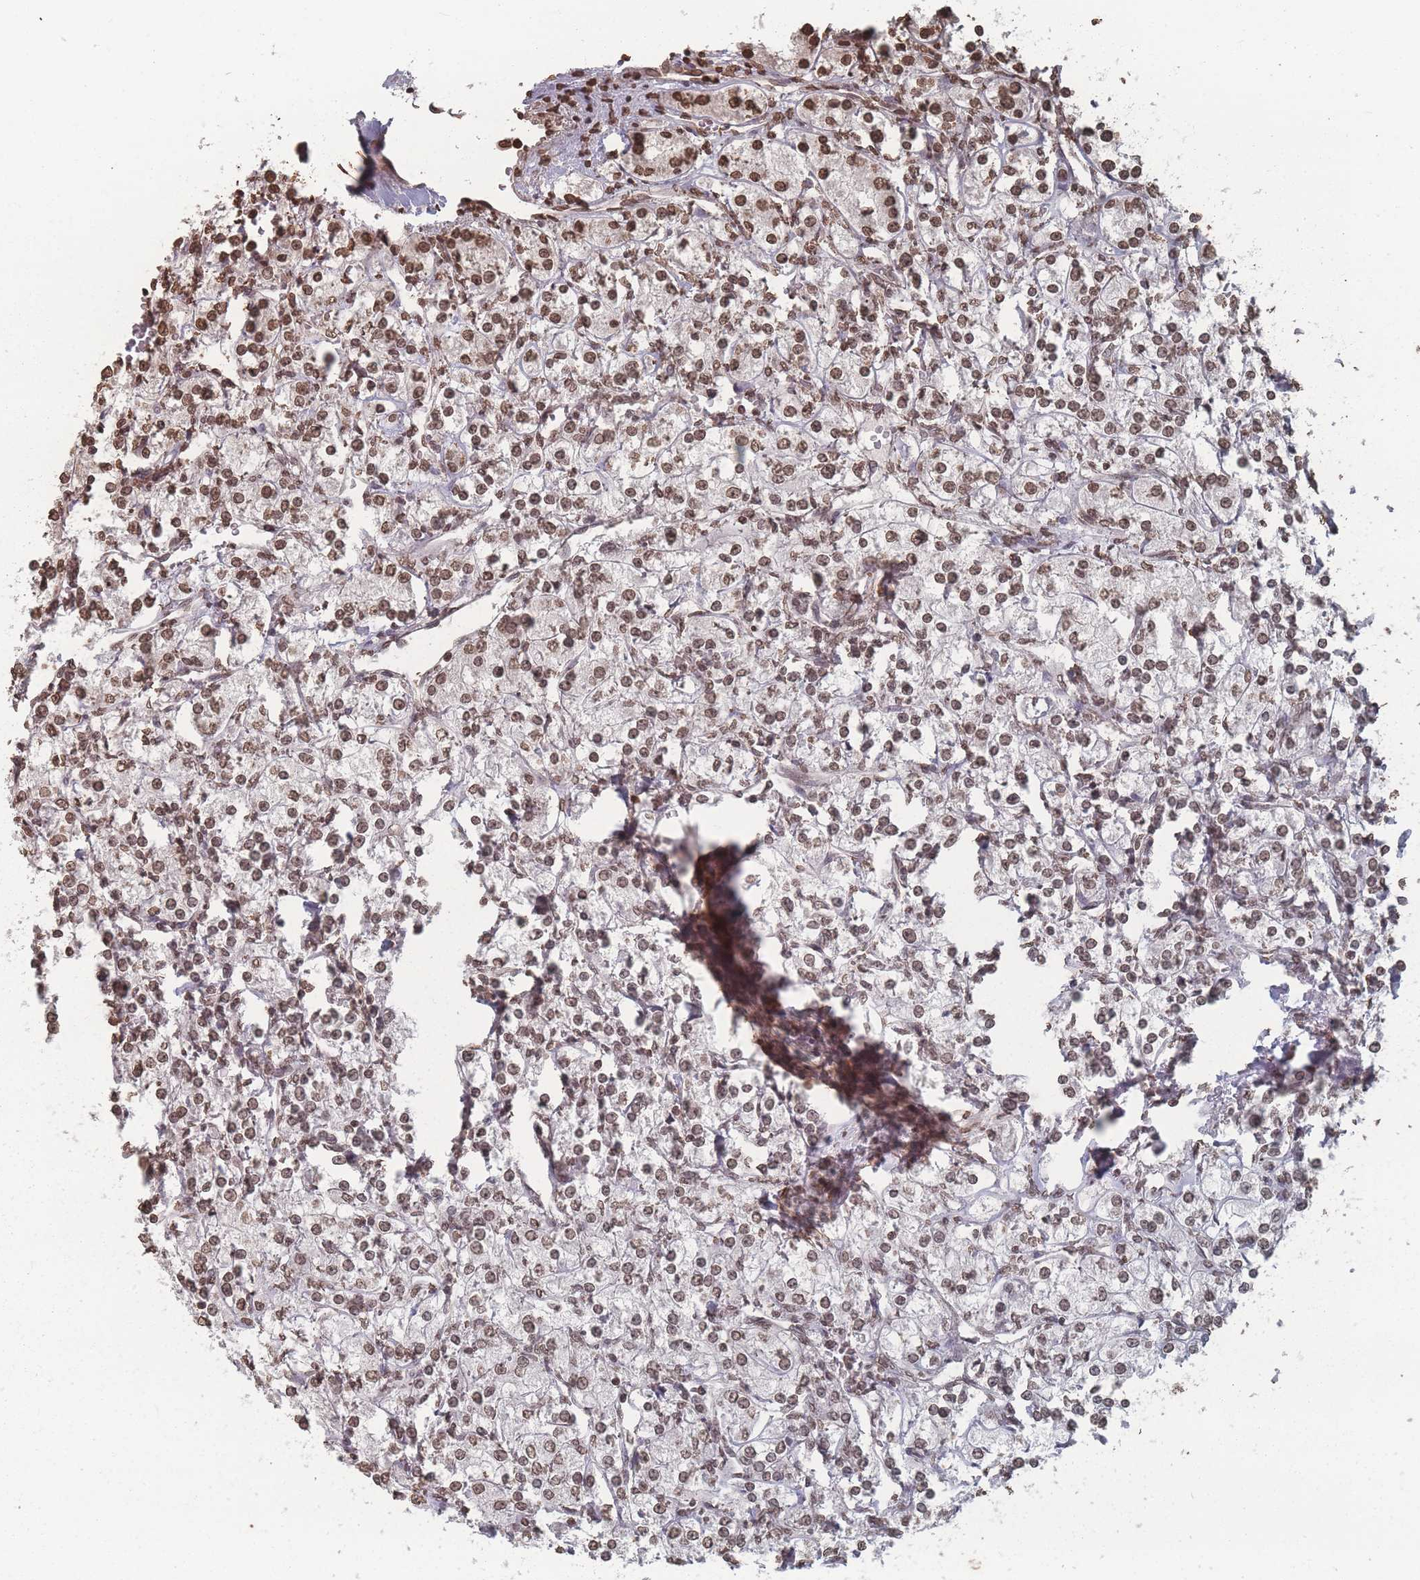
{"staining": {"intensity": "moderate", "quantity": ">75%", "location": "nuclear"}, "tissue": "renal cancer", "cell_type": "Tumor cells", "image_type": "cancer", "snomed": [{"axis": "morphology", "description": "Adenocarcinoma, NOS"}, {"axis": "topography", "description": "Kidney"}], "caption": "Immunohistochemistry (IHC) histopathology image of neoplastic tissue: human adenocarcinoma (renal) stained using immunohistochemistry shows medium levels of moderate protein expression localized specifically in the nuclear of tumor cells, appearing as a nuclear brown color.", "gene": "PLEKHG5", "patient": {"sex": "male", "age": 77}}